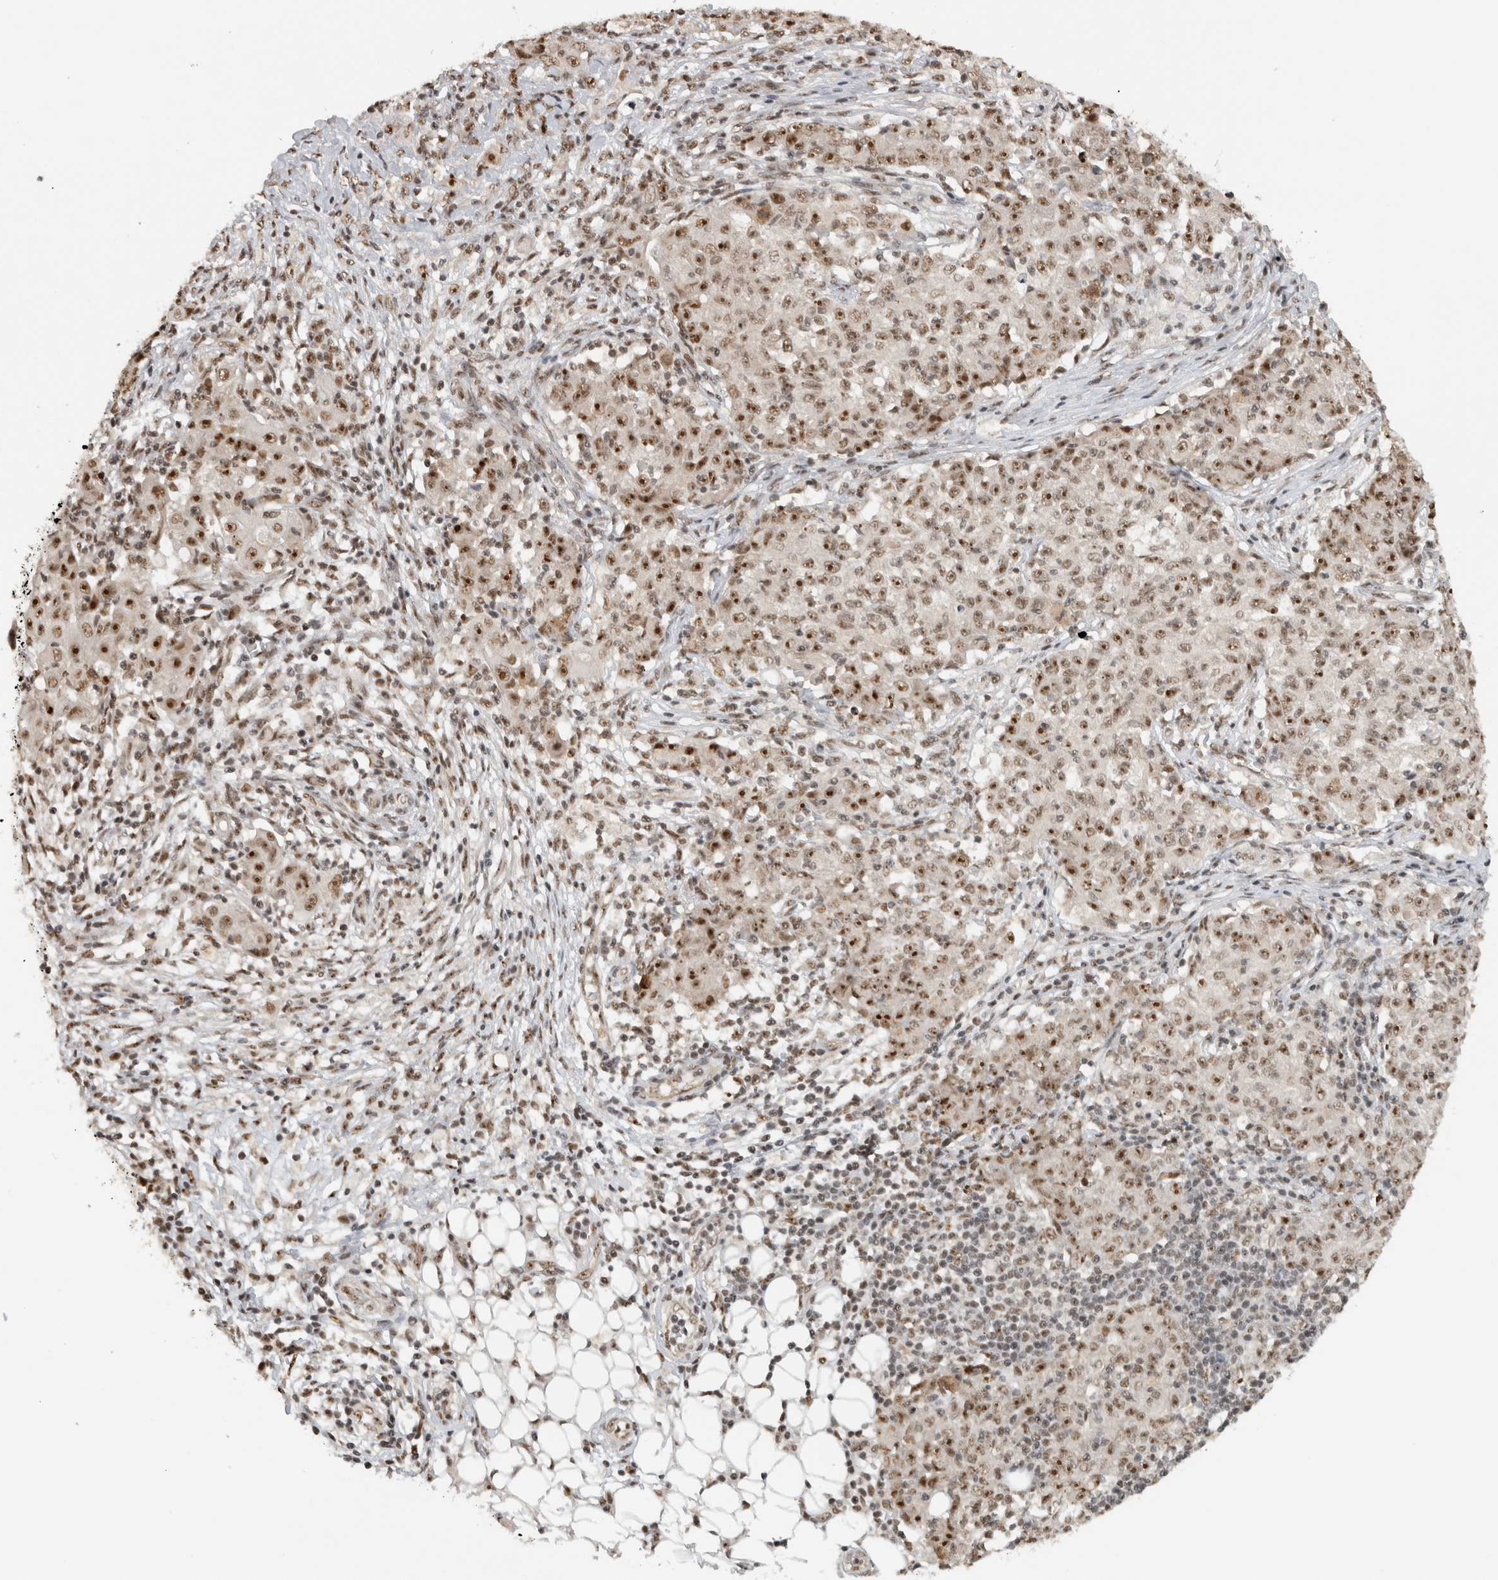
{"staining": {"intensity": "moderate", "quantity": ">75%", "location": "nuclear"}, "tissue": "ovarian cancer", "cell_type": "Tumor cells", "image_type": "cancer", "snomed": [{"axis": "morphology", "description": "Carcinoma, endometroid"}, {"axis": "topography", "description": "Ovary"}], "caption": "Protein analysis of ovarian cancer (endometroid carcinoma) tissue shows moderate nuclear positivity in approximately >75% of tumor cells.", "gene": "EBNA1BP2", "patient": {"sex": "female", "age": 42}}